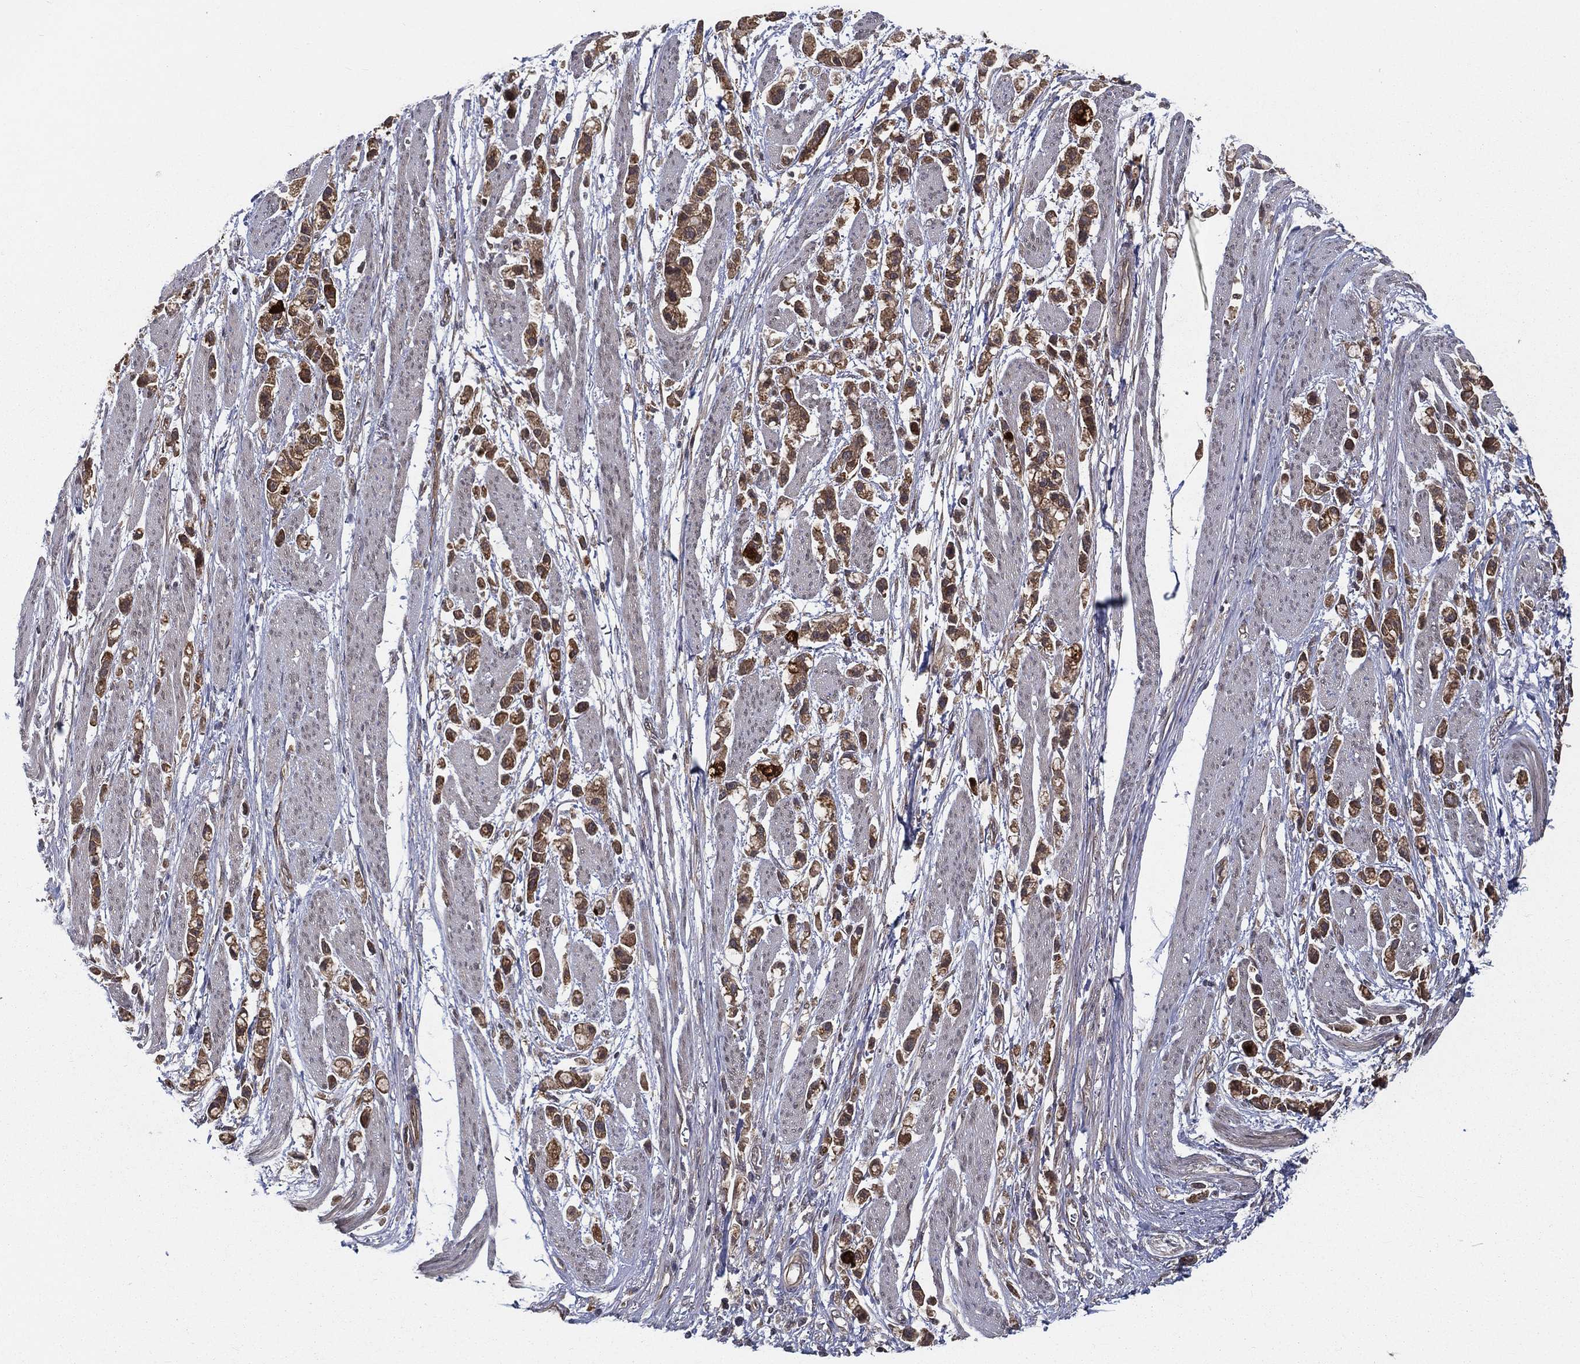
{"staining": {"intensity": "strong", "quantity": ">75%", "location": "cytoplasmic/membranous"}, "tissue": "stomach cancer", "cell_type": "Tumor cells", "image_type": "cancer", "snomed": [{"axis": "morphology", "description": "Adenocarcinoma, NOS"}, {"axis": "topography", "description": "Stomach"}], "caption": "Strong cytoplasmic/membranous staining is present in about >75% of tumor cells in stomach adenocarcinoma.", "gene": "UACA", "patient": {"sex": "female", "age": 81}}